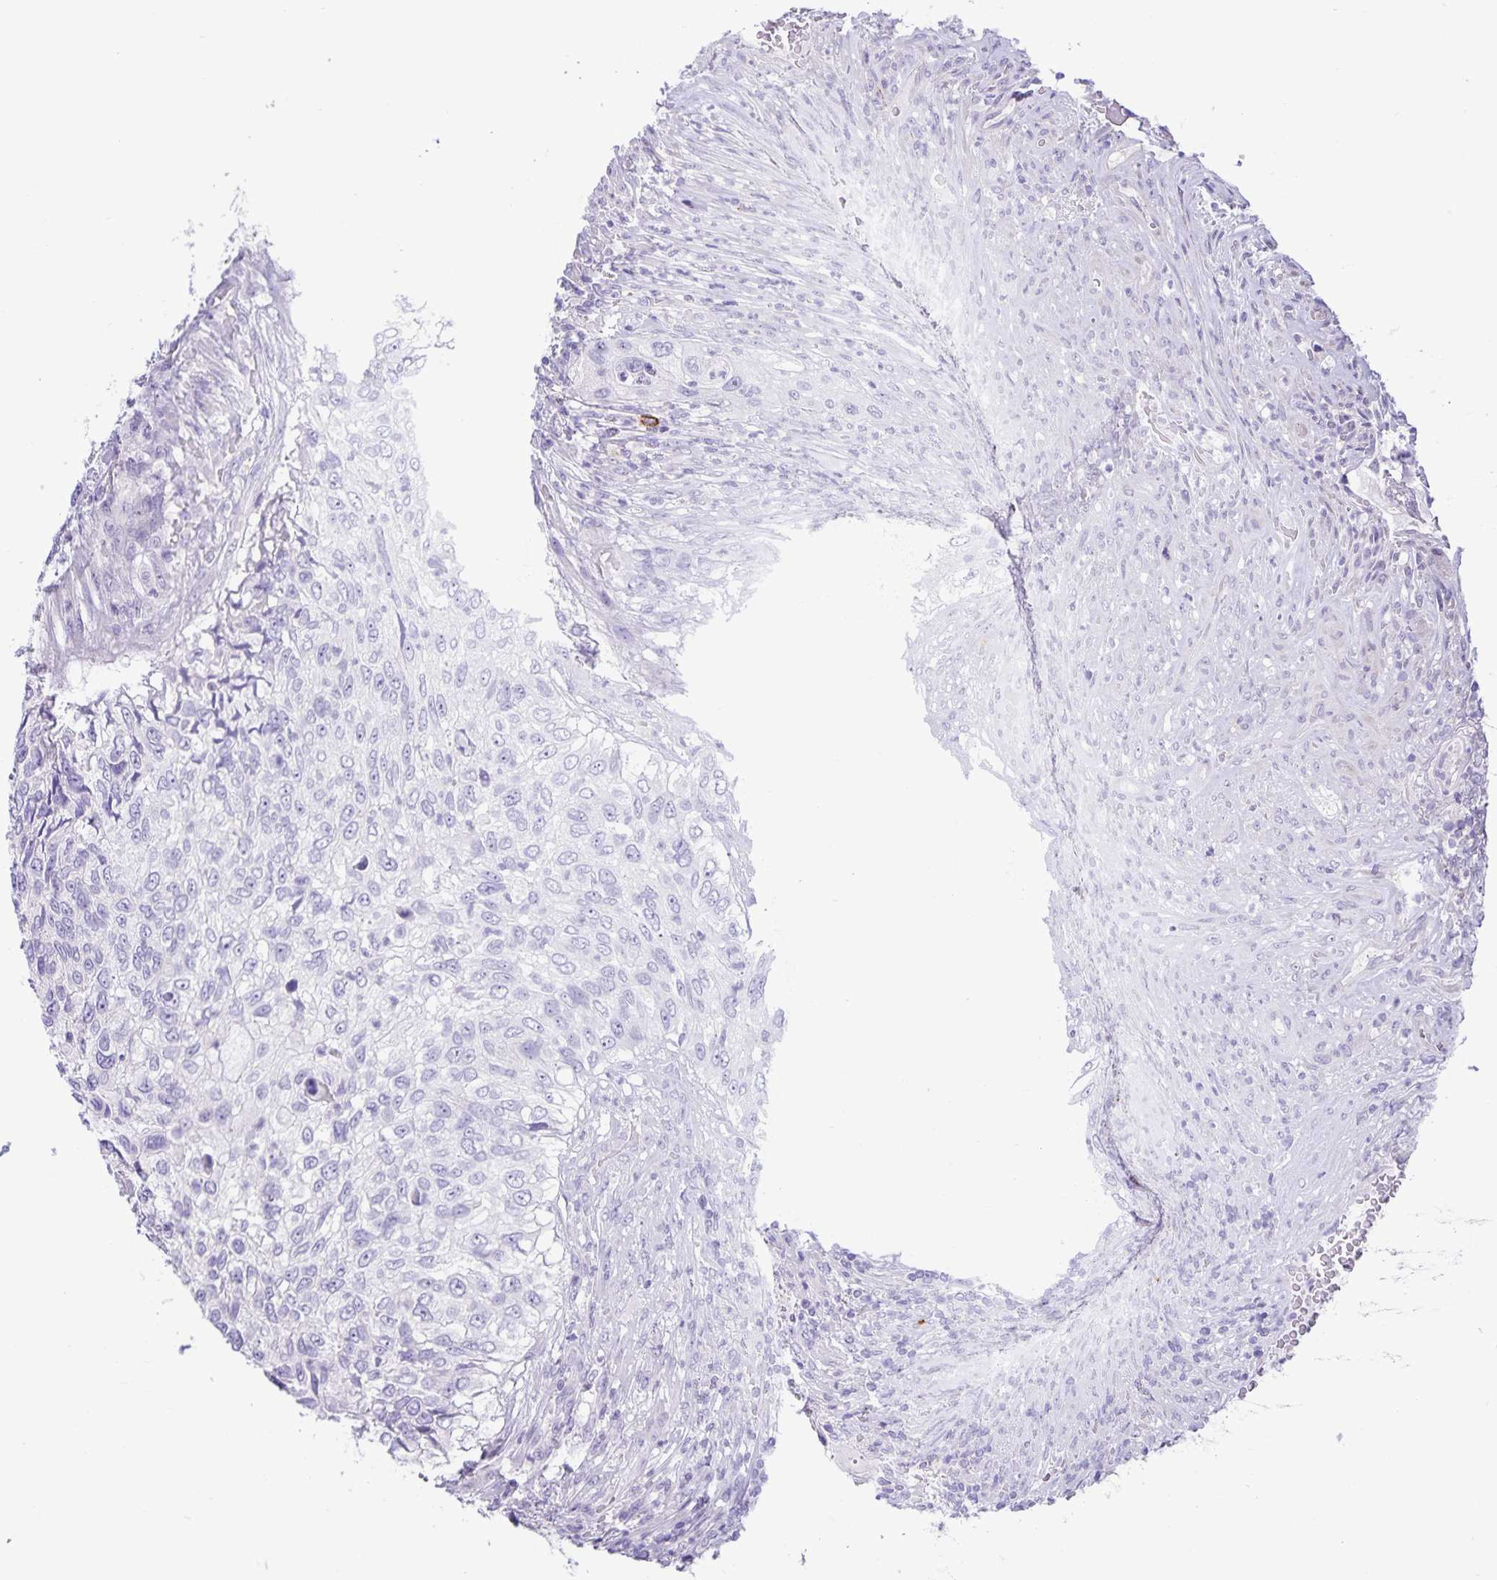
{"staining": {"intensity": "negative", "quantity": "none", "location": "none"}, "tissue": "urothelial cancer", "cell_type": "Tumor cells", "image_type": "cancer", "snomed": [{"axis": "morphology", "description": "Urothelial carcinoma, High grade"}, {"axis": "topography", "description": "Urinary bladder"}], "caption": "Immunohistochemistry of urothelial carcinoma (high-grade) demonstrates no positivity in tumor cells. The staining was performed using DAB (3,3'-diaminobenzidine) to visualize the protein expression in brown, while the nuclei were stained in blue with hematoxylin (Magnification: 20x).", "gene": "IBTK", "patient": {"sex": "female", "age": 60}}